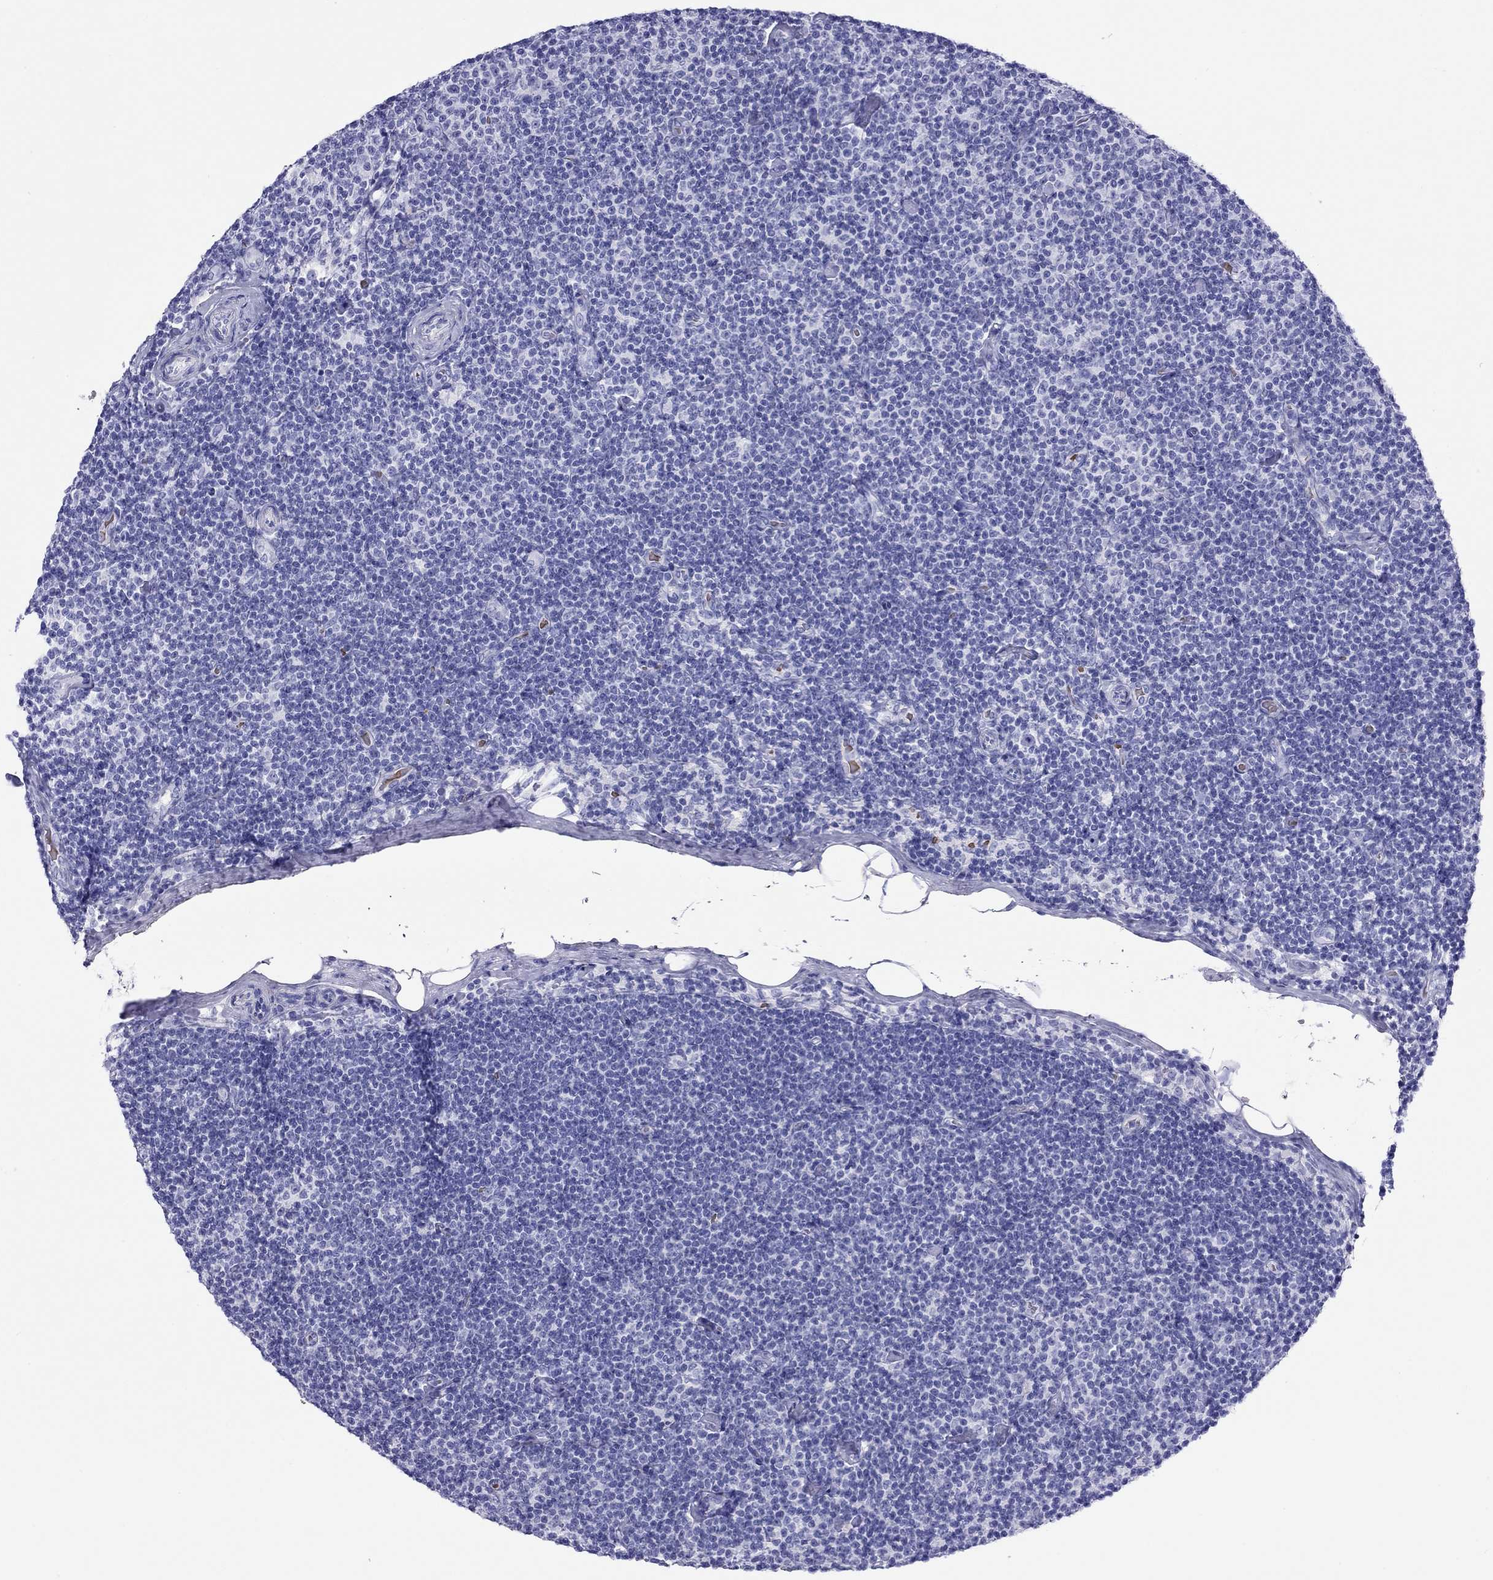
{"staining": {"intensity": "negative", "quantity": "none", "location": "none"}, "tissue": "lymphoma", "cell_type": "Tumor cells", "image_type": "cancer", "snomed": [{"axis": "morphology", "description": "Malignant lymphoma, non-Hodgkin's type, Low grade"}, {"axis": "topography", "description": "Lymph node"}], "caption": "The immunohistochemistry (IHC) image has no significant staining in tumor cells of malignant lymphoma, non-Hodgkin's type (low-grade) tissue. (IHC, brightfield microscopy, high magnification).", "gene": "PTPRN", "patient": {"sex": "male", "age": 81}}